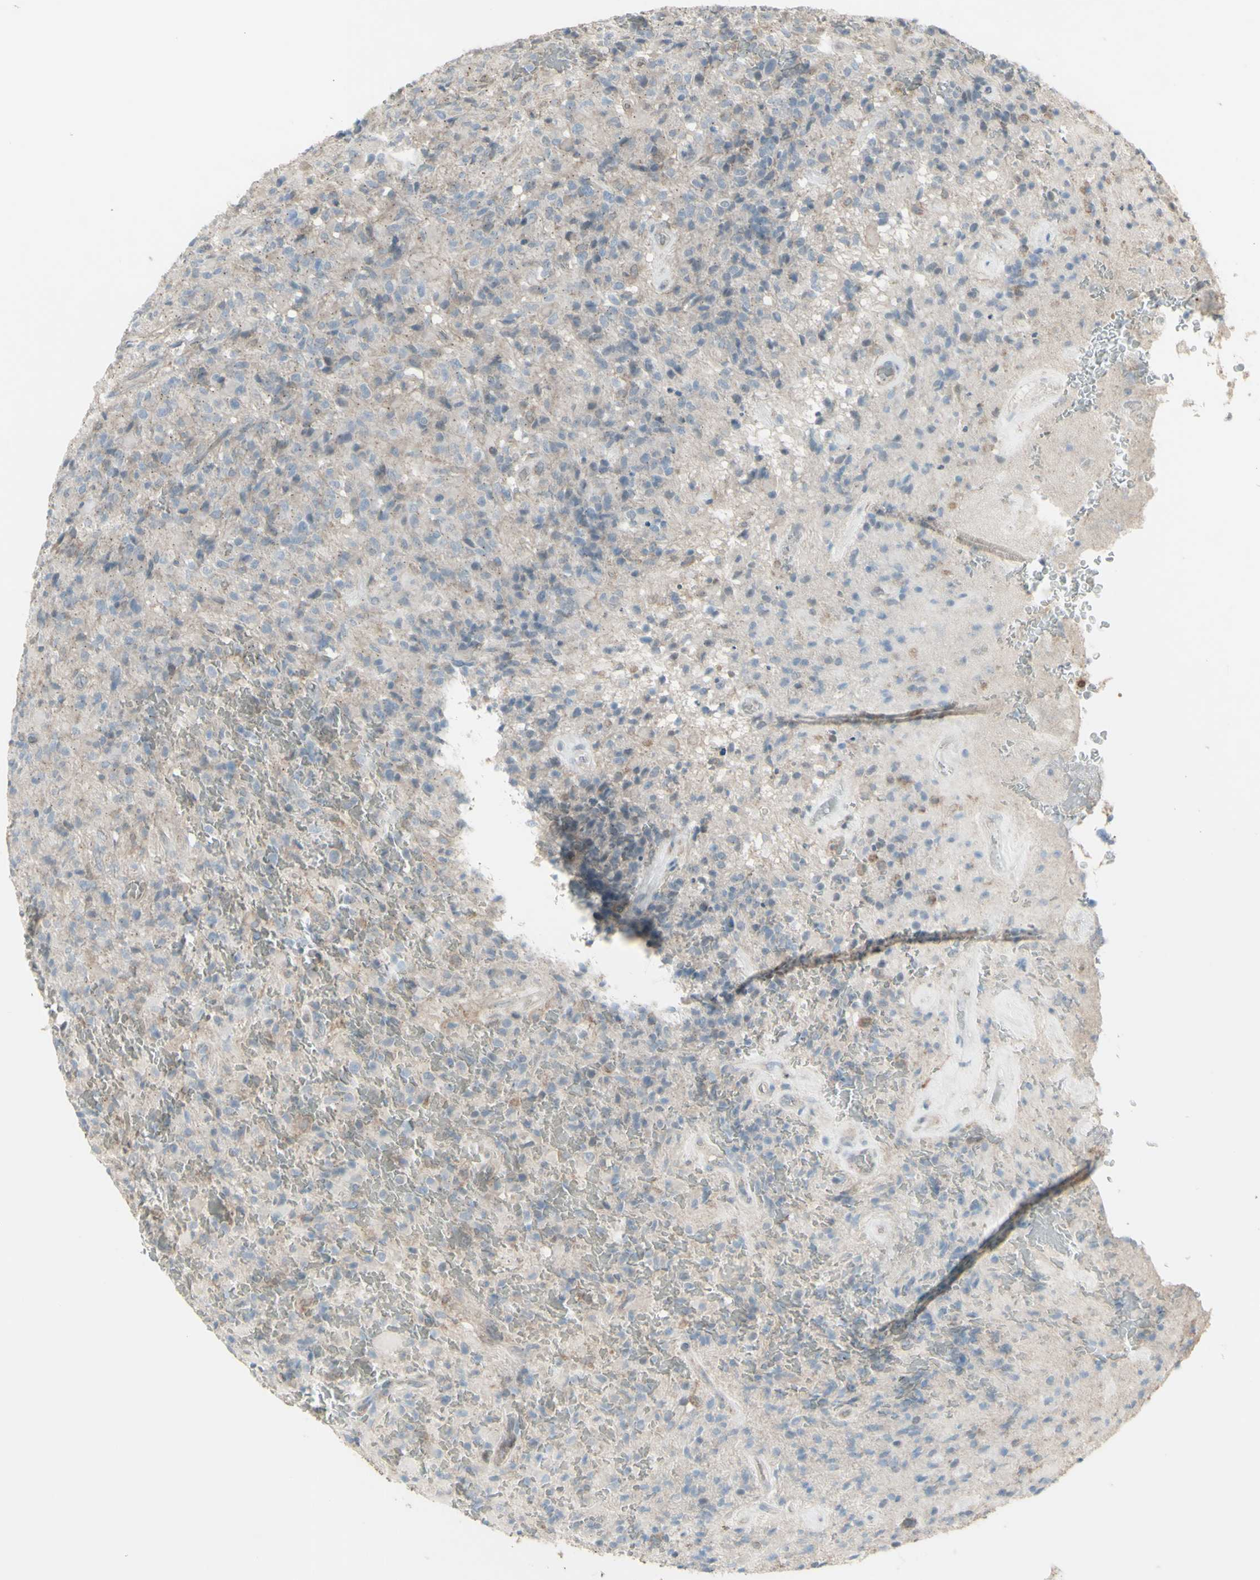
{"staining": {"intensity": "negative", "quantity": "none", "location": "none"}, "tissue": "glioma", "cell_type": "Tumor cells", "image_type": "cancer", "snomed": [{"axis": "morphology", "description": "Glioma, malignant, High grade"}, {"axis": "topography", "description": "Brain"}], "caption": "Tumor cells are negative for brown protein staining in glioma. Brightfield microscopy of immunohistochemistry (IHC) stained with DAB (brown) and hematoxylin (blue), captured at high magnification.", "gene": "FXYD3", "patient": {"sex": "male", "age": 71}}